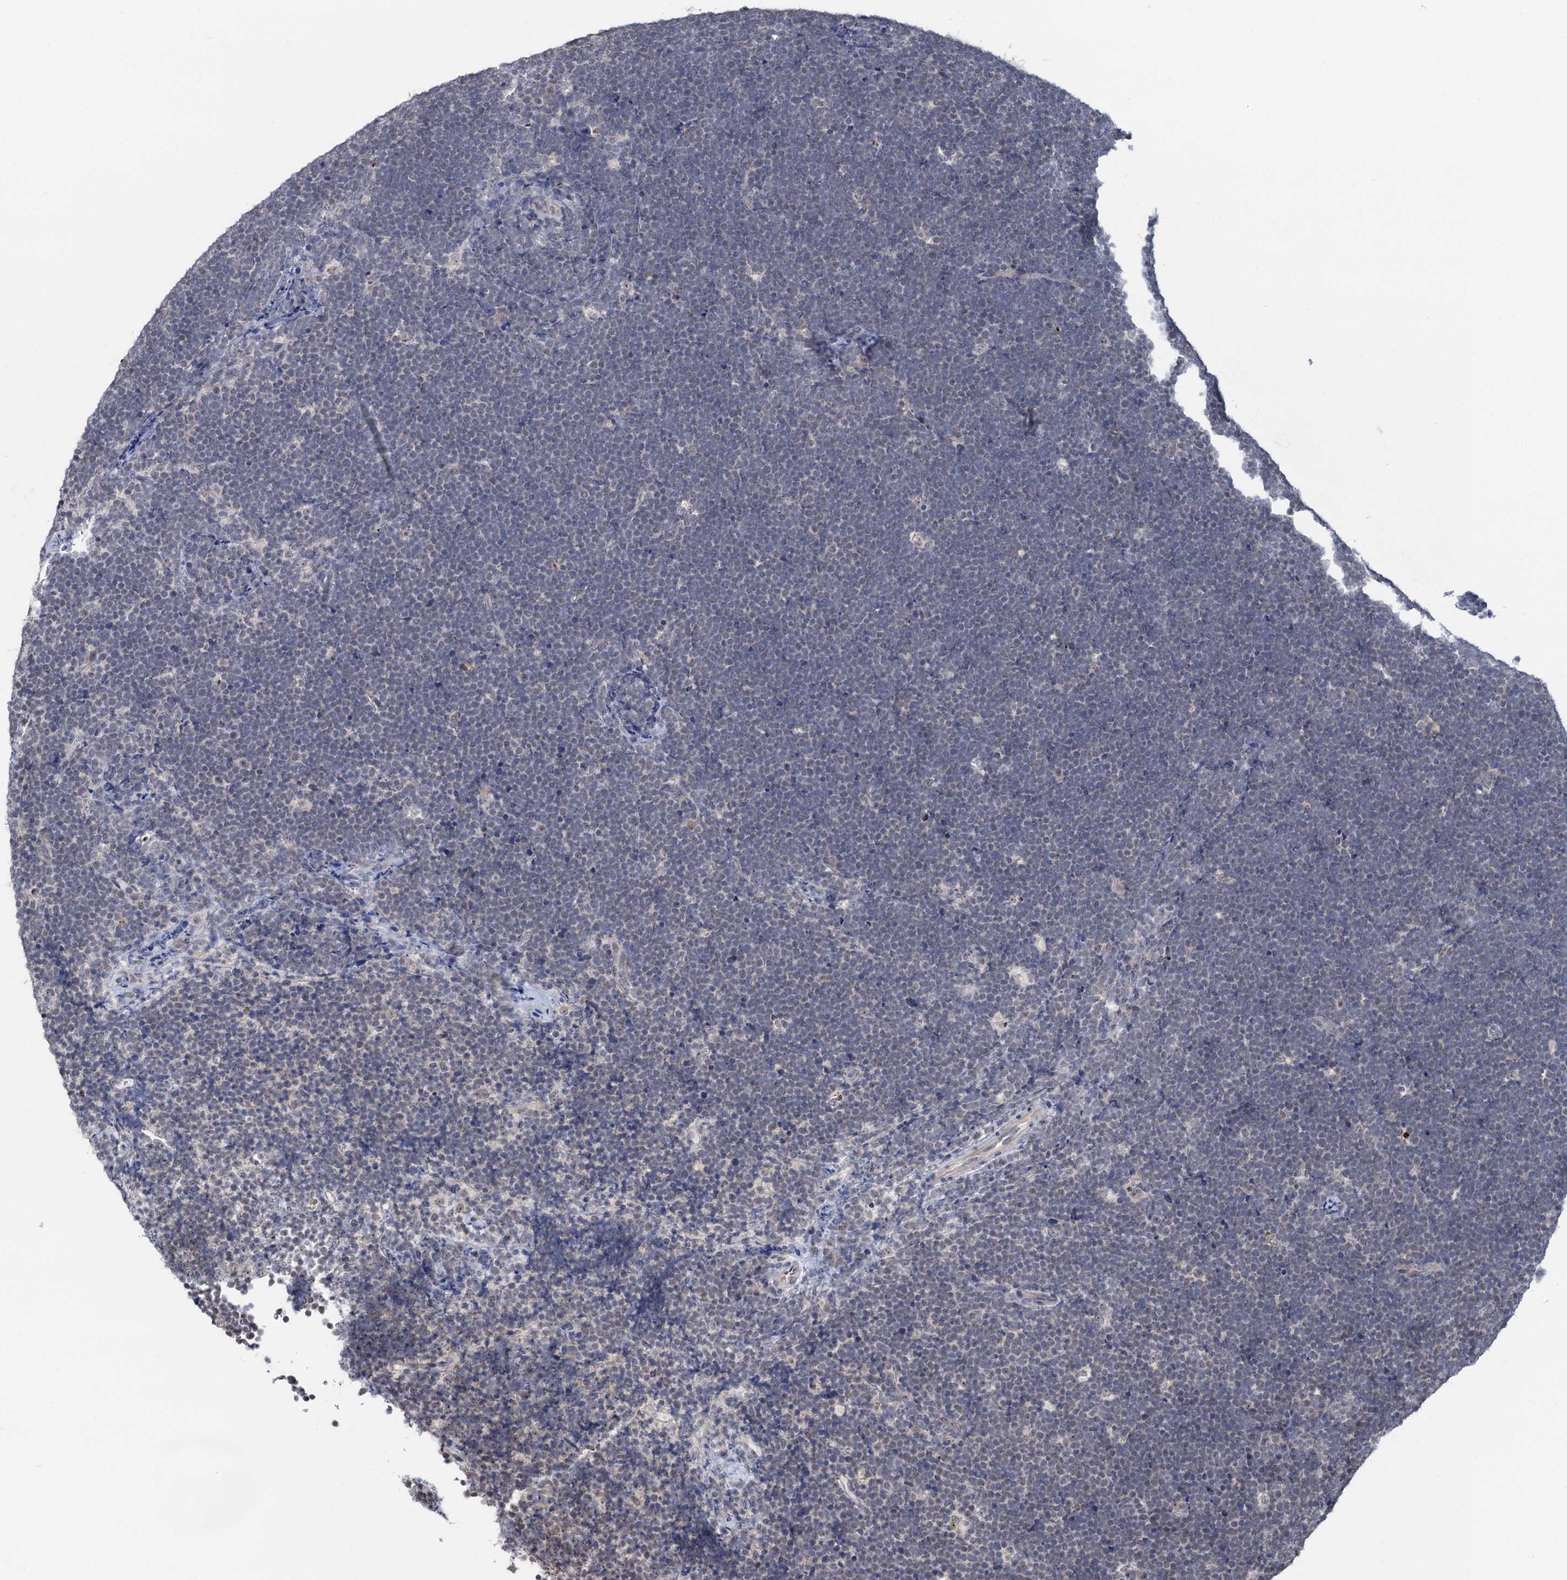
{"staining": {"intensity": "negative", "quantity": "none", "location": "none"}, "tissue": "lymphoma", "cell_type": "Tumor cells", "image_type": "cancer", "snomed": [{"axis": "morphology", "description": "Malignant lymphoma, non-Hodgkin's type, High grade"}, {"axis": "topography", "description": "Lymph node"}], "caption": "IHC micrograph of neoplastic tissue: malignant lymphoma, non-Hodgkin's type (high-grade) stained with DAB (3,3'-diaminobenzidine) exhibits no significant protein staining in tumor cells.", "gene": "NAT10", "patient": {"sex": "male", "age": 13}}